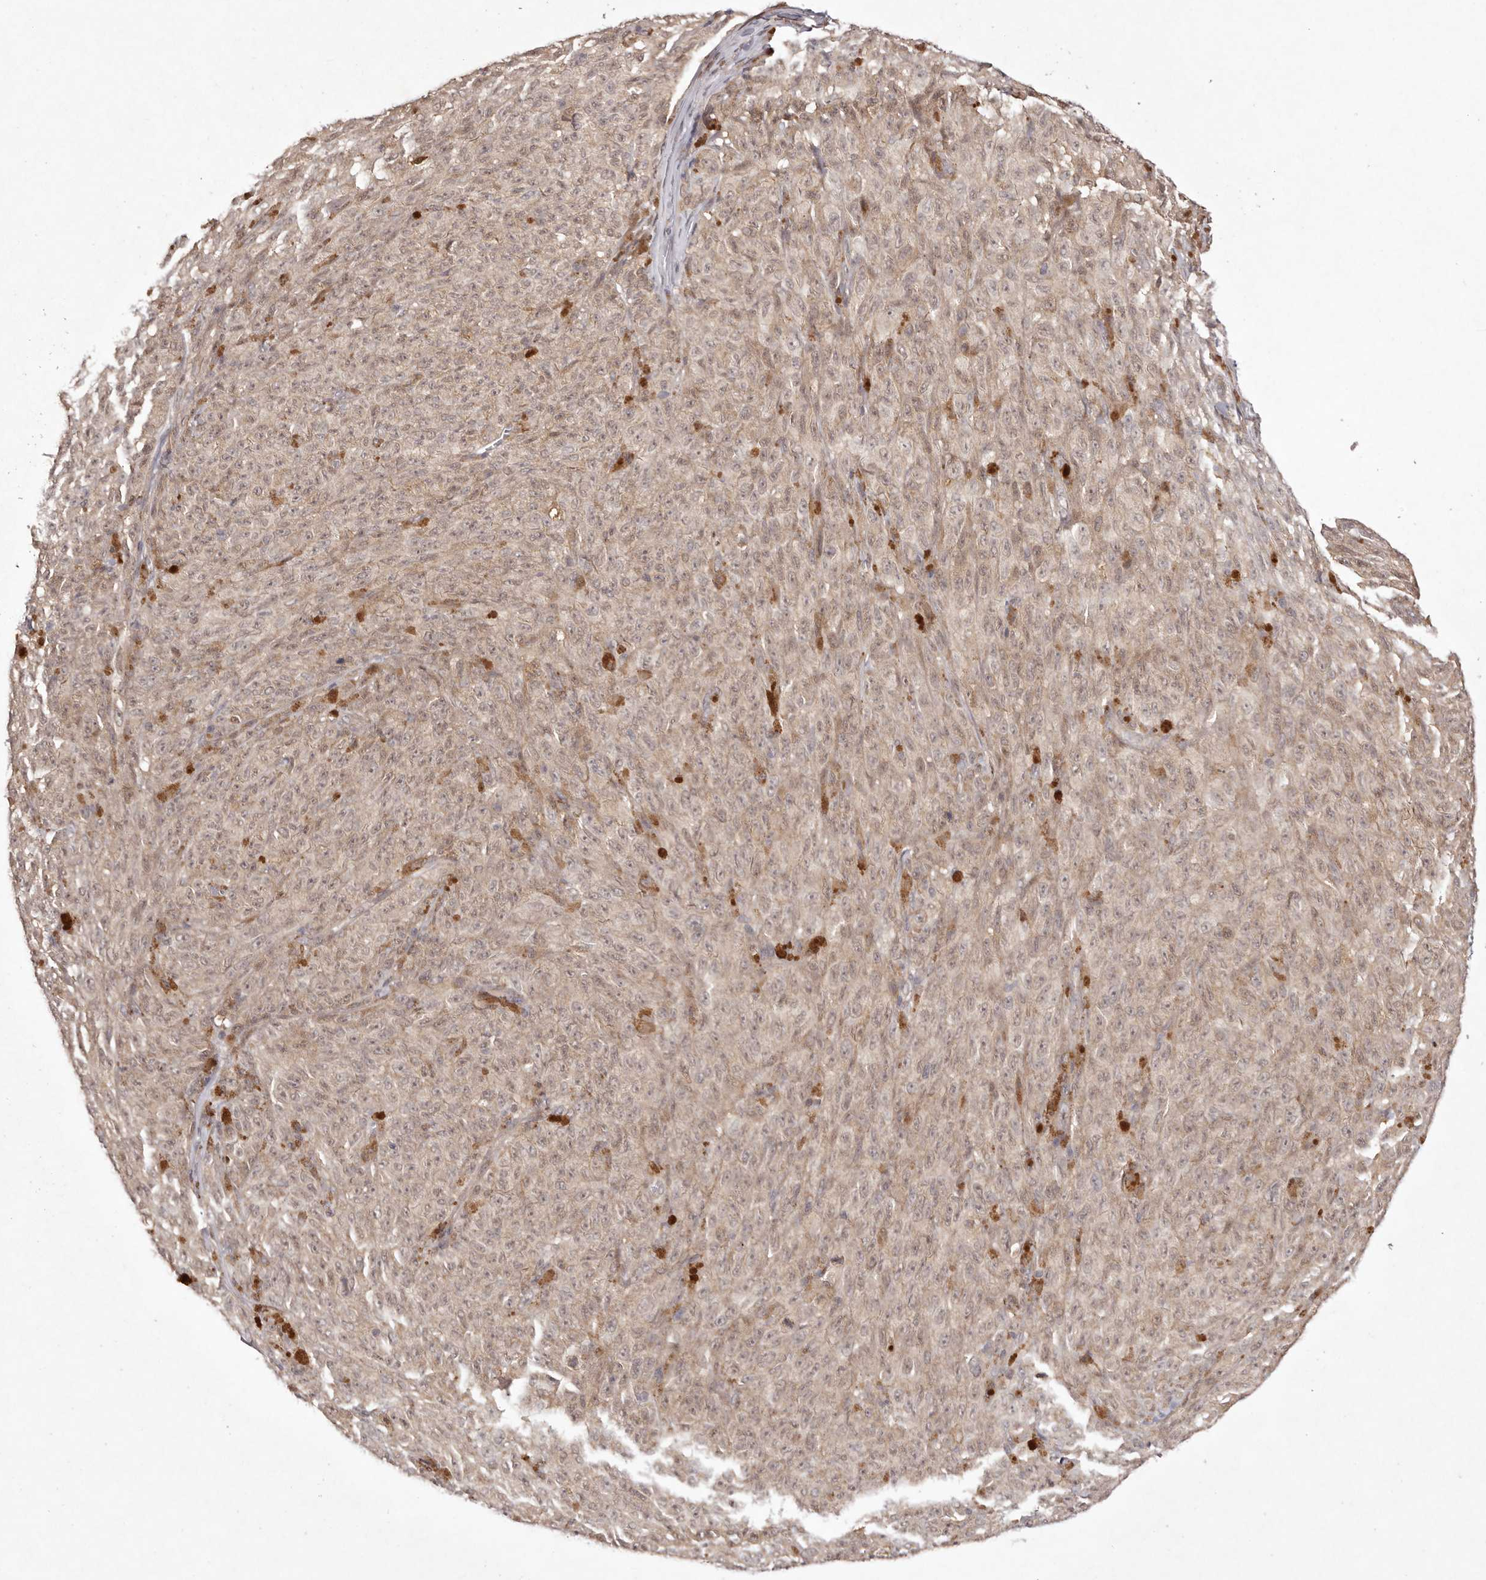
{"staining": {"intensity": "weak", "quantity": ">75%", "location": "cytoplasmic/membranous"}, "tissue": "melanoma", "cell_type": "Tumor cells", "image_type": "cancer", "snomed": [{"axis": "morphology", "description": "Malignant melanoma, NOS"}, {"axis": "topography", "description": "Skin"}], "caption": "Immunohistochemical staining of human malignant melanoma exhibits low levels of weak cytoplasmic/membranous protein positivity in about >75% of tumor cells. (Brightfield microscopy of DAB IHC at high magnification).", "gene": "BUD31", "patient": {"sex": "female", "age": 82}}